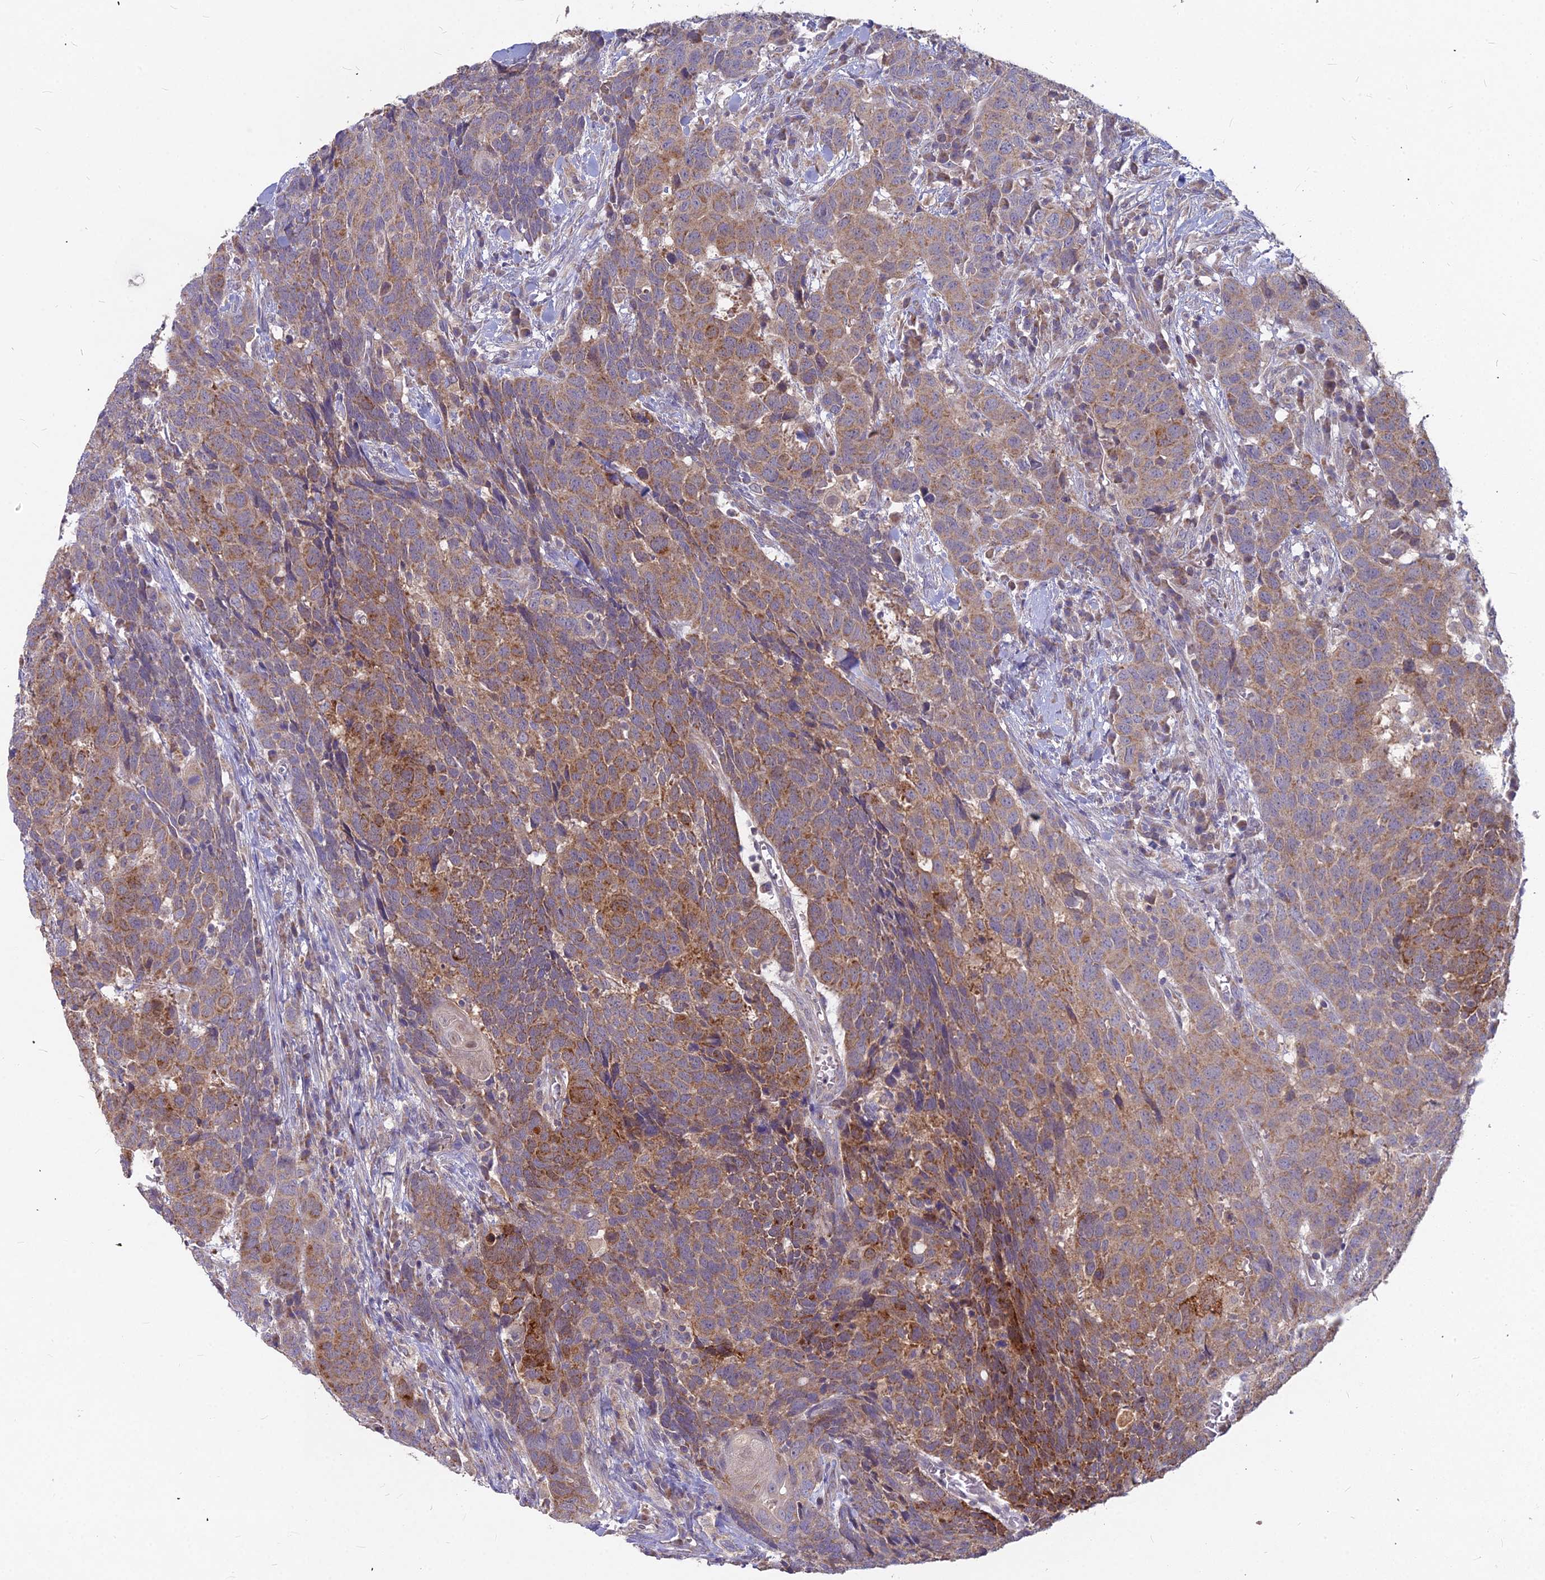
{"staining": {"intensity": "moderate", "quantity": ">75%", "location": "cytoplasmic/membranous"}, "tissue": "head and neck cancer", "cell_type": "Tumor cells", "image_type": "cancer", "snomed": [{"axis": "morphology", "description": "Squamous cell carcinoma, NOS"}, {"axis": "topography", "description": "Head-Neck"}], "caption": "Immunohistochemistry histopathology image of neoplastic tissue: head and neck cancer stained using immunohistochemistry exhibits medium levels of moderate protein expression localized specifically in the cytoplasmic/membranous of tumor cells, appearing as a cytoplasmic/membranous brown color.", "gene": "MICU2", "patient": {"sex": "male", "age": 66}}